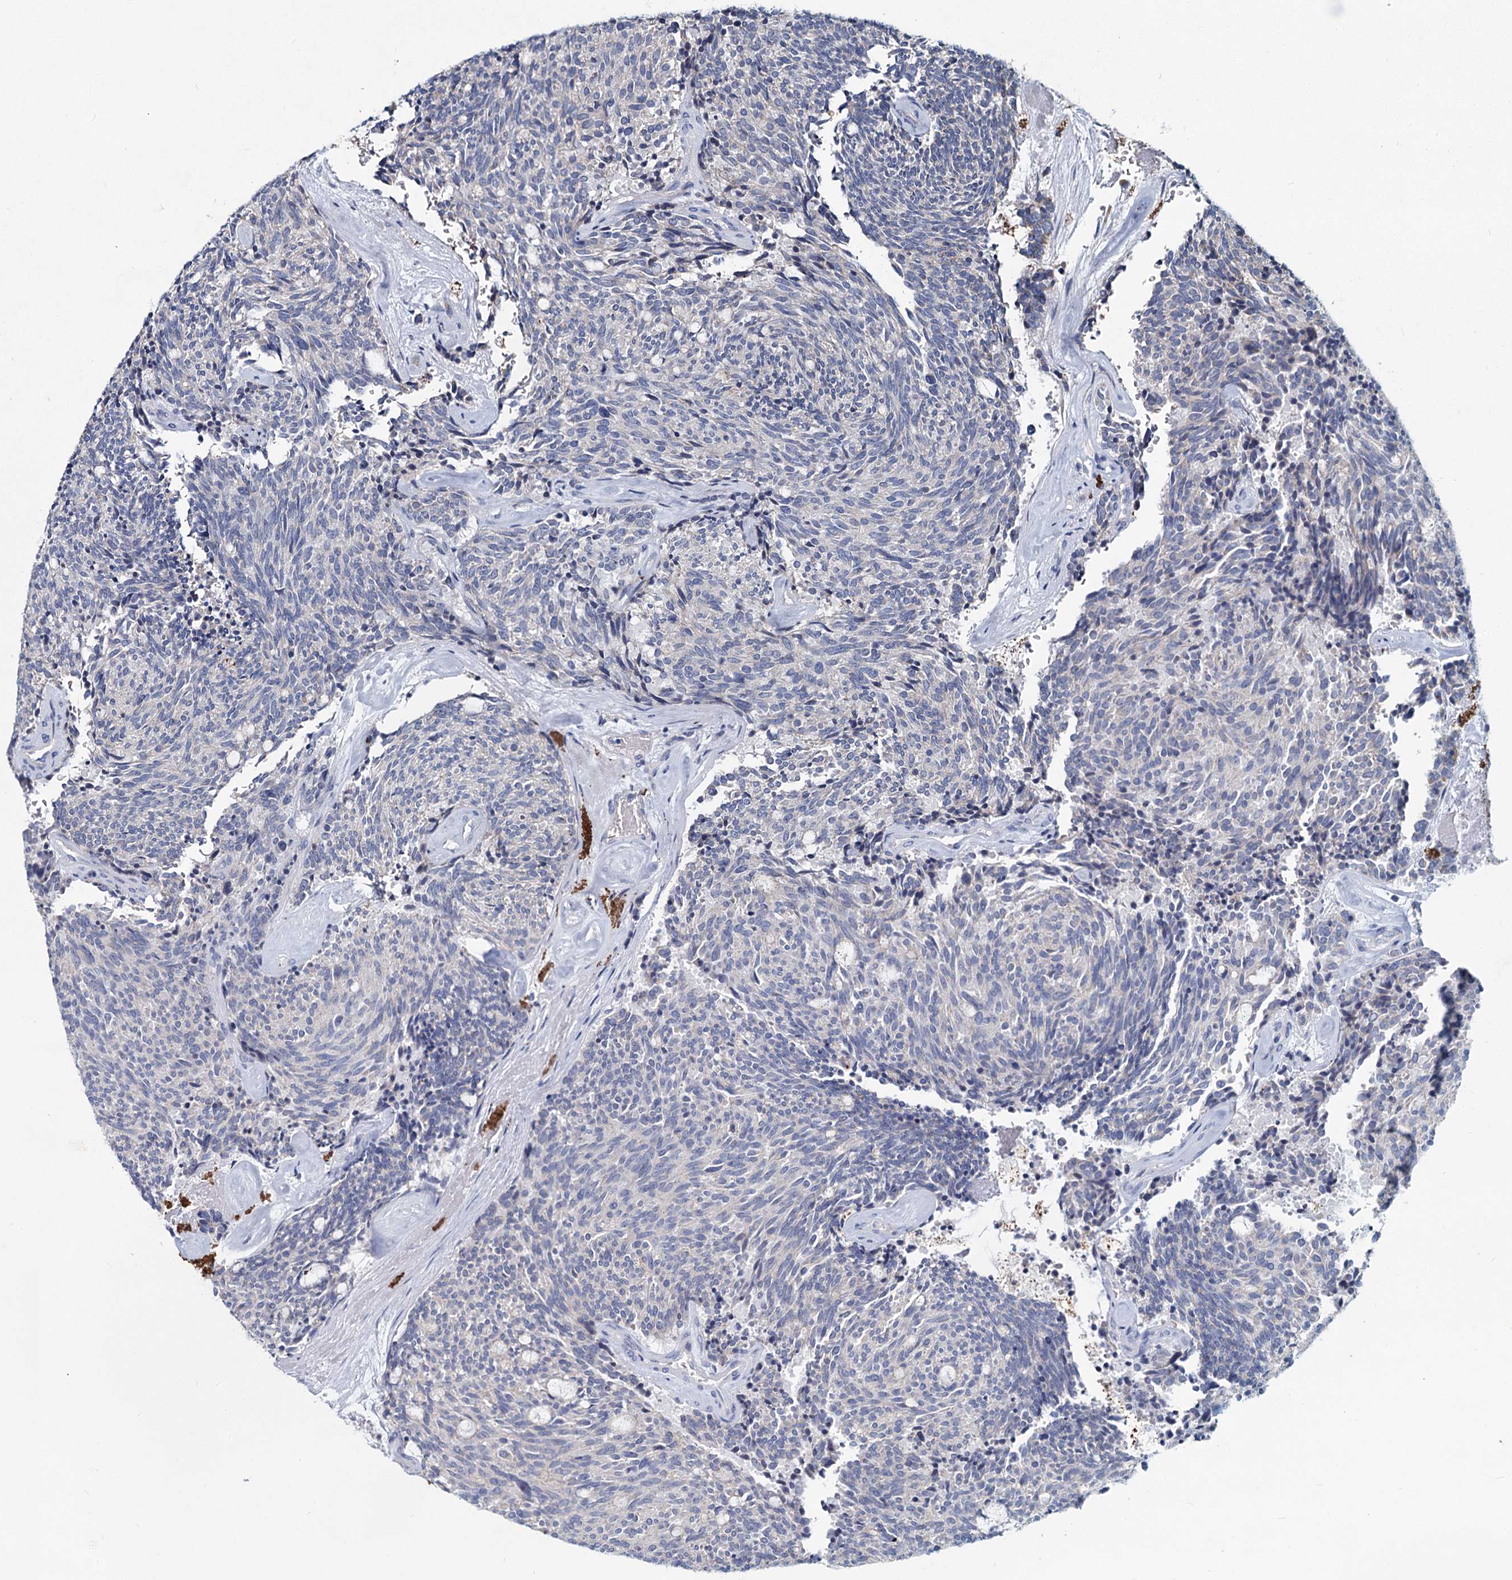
{"staining": {"intensity": "negative", "quantity": "none", "location": "none"}, "tissue": "carcinoid", "cell_type": "Tumor cells", "image_type": "cancer", "snomed": [{"axis": "morphology", "description": "Carcinoid, malignant, NOS"}, {"axis": "topography", "description": "Pancreas"}], "caption": "Tumor cells show no significant protein expression in carcinoid. (Brightfield microscopy of DAB (3,3'-diaminobenzidine) immunohistochemistry at high magnification).", "gene": "TMX2", "patient": {"sex": "female", "age": 54}}